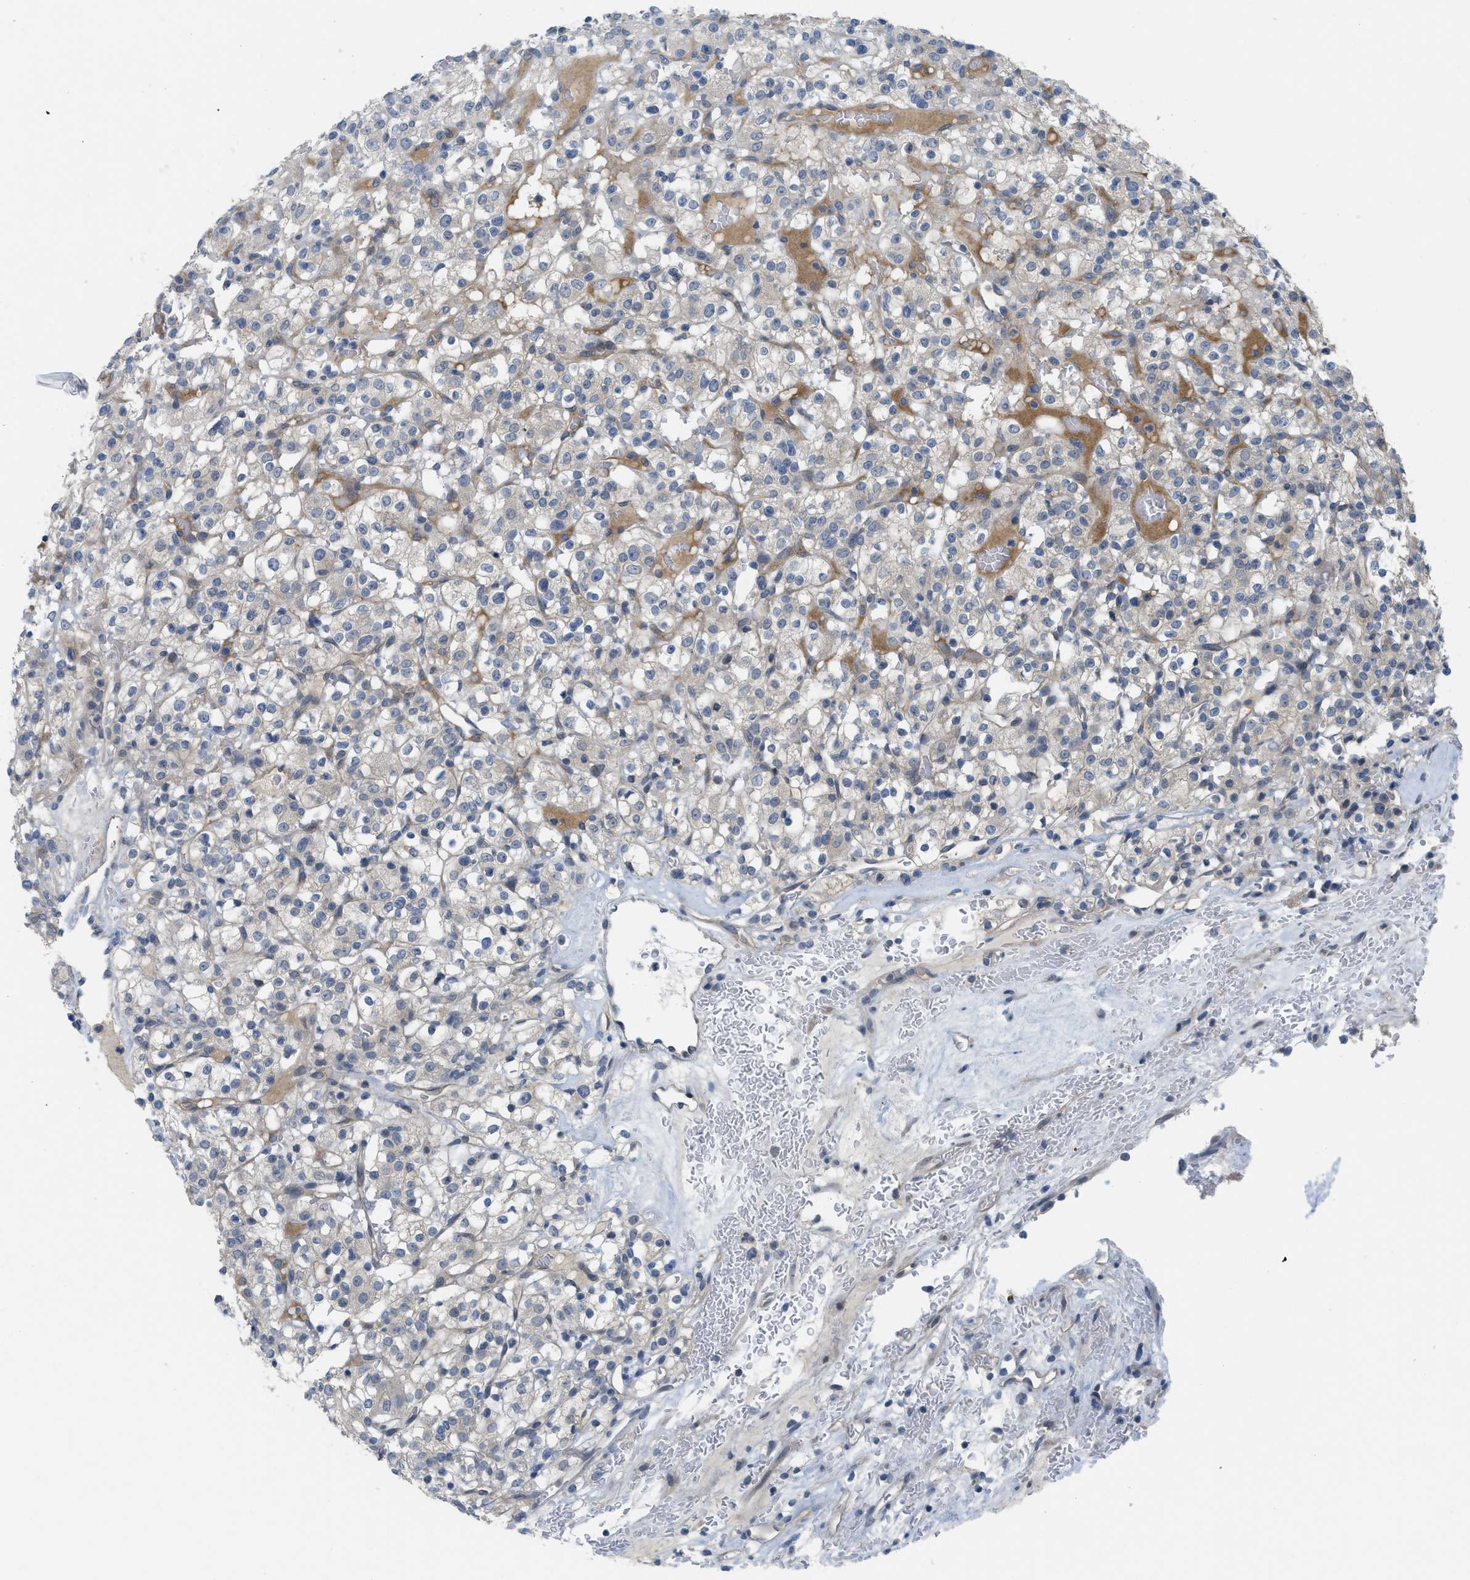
{"staining": {"intensity": "negative", "quantity": "none", "location": "none"}, "tissue": "renal cancer", "cell_type": "Tumor cells", "image_type": "cancer", "snomed": [{"axis": "morphology", "description": "Normal tissue, NOS"}, {"axis": "morphology", "description": "Adenocarcinoma, NOS"}, {"axis": "topography", "description": "Kidney"}], "caption": "Renal cancer (adenocarcinoma) was stained to show a protein in brown. There is no significant positivity in tumor cells. (Stains: DAB (3,3'-diaminobenzidine) immunohistochemistry (IHC) with hematoxylin counter stain, Microscopy: brightfield microscopy at high magnification).", "gene": "TNFAIP1", "patient": {"sex": "female", "age": 72}}